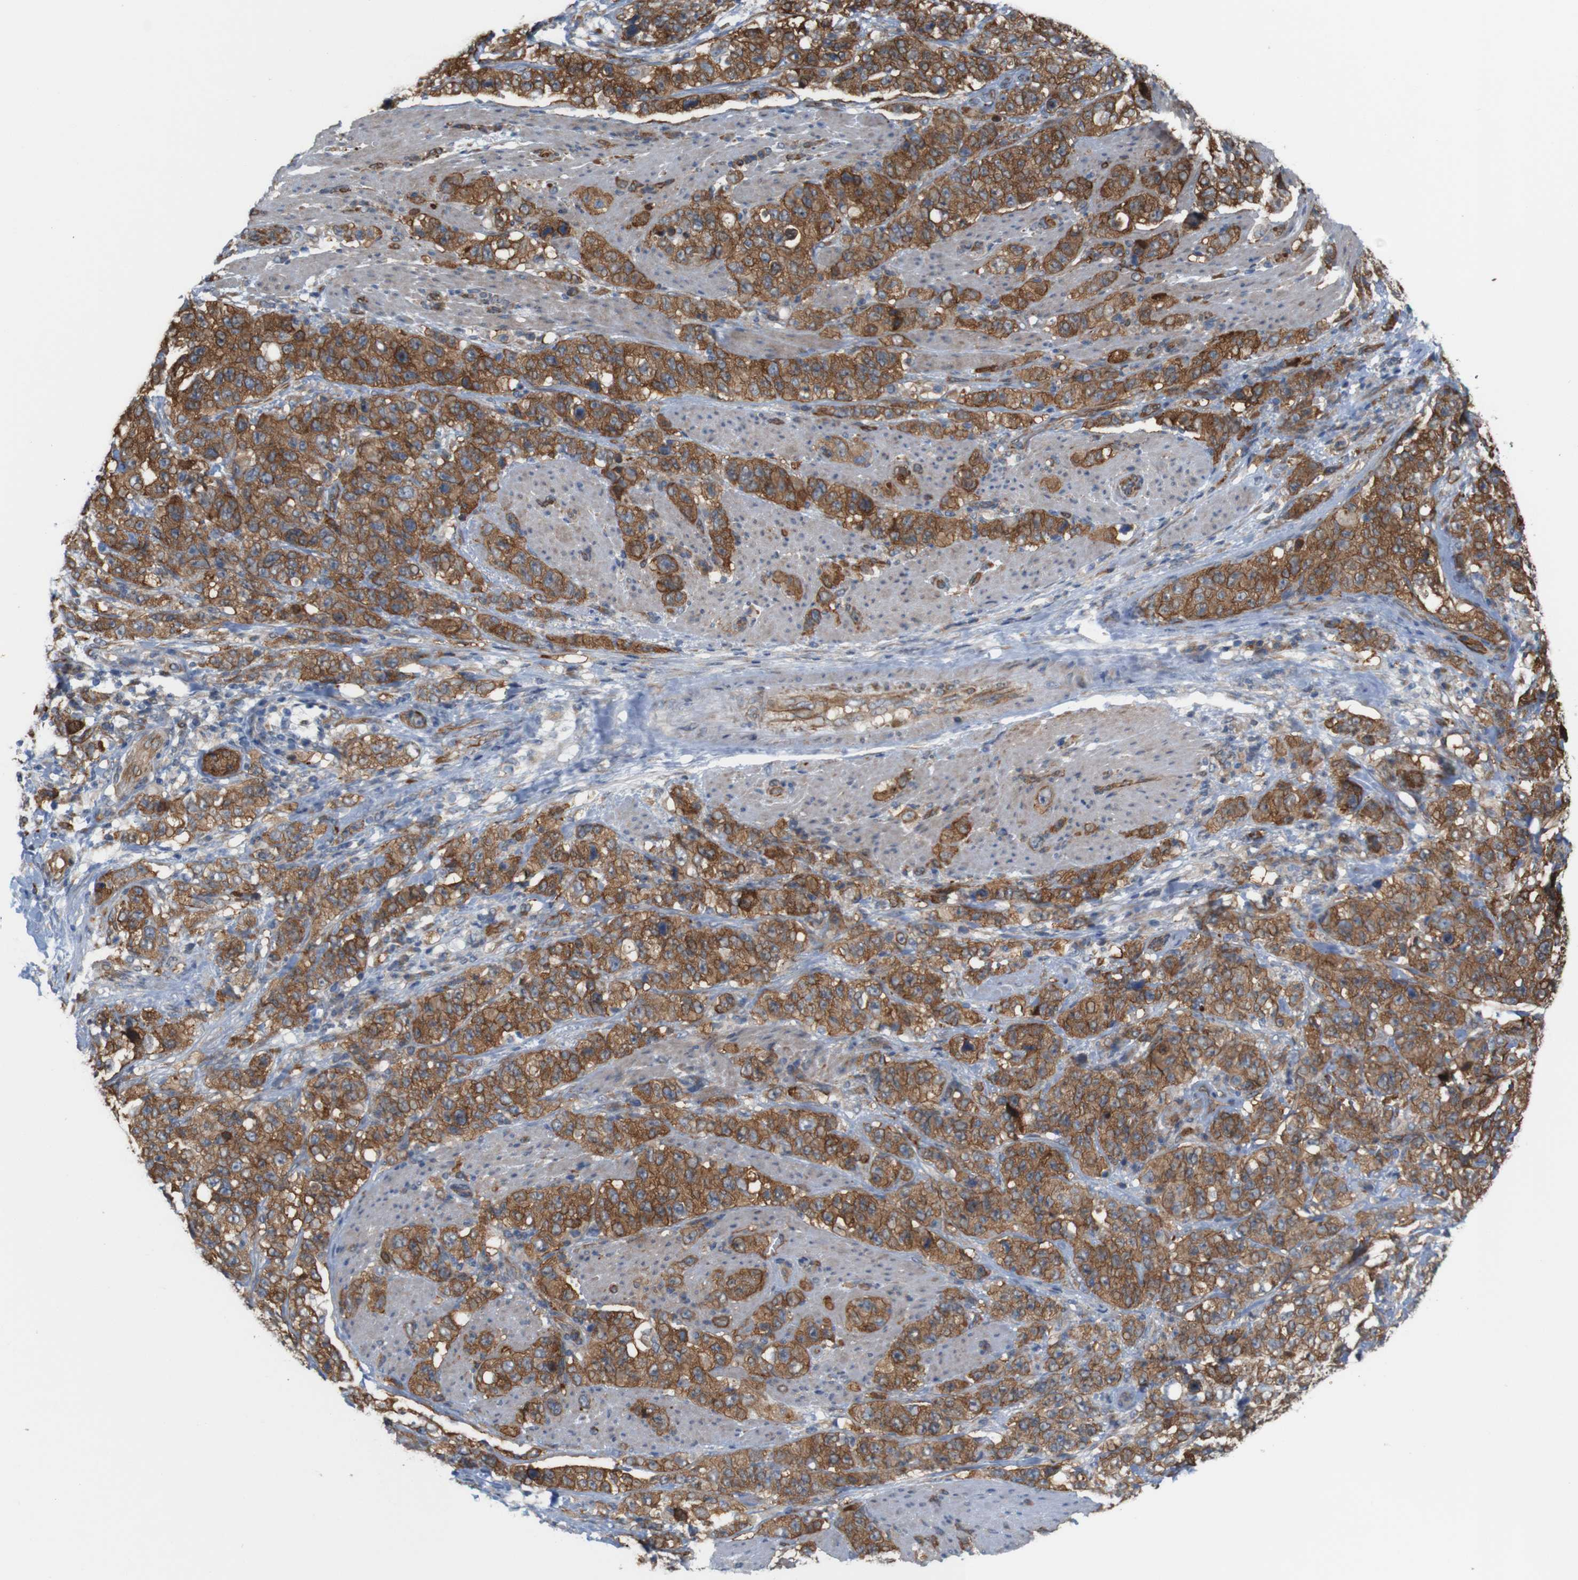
{"staining": {"intensity": "moderate", "quantity": ">75%", "location": "cytoplasmic/membranous"}, "tissue": "stomach cancer", "cell_type": "Tumor cells", "image_type": "cancer", "snomed": [{"axis": "morphology", "description": "Adenocarcinoma, NOS"}, {"axis": "topography", "description": "Stomach"}], "caption": "A photomicrograph showing moderate cytoplasmic/membranous expression in about >75% of tumor cells in stomach cancer, as visualized by brown immunohistochemical staining.", "gene": "JPH1", "patient": {"sex": "male", "age": 48}}